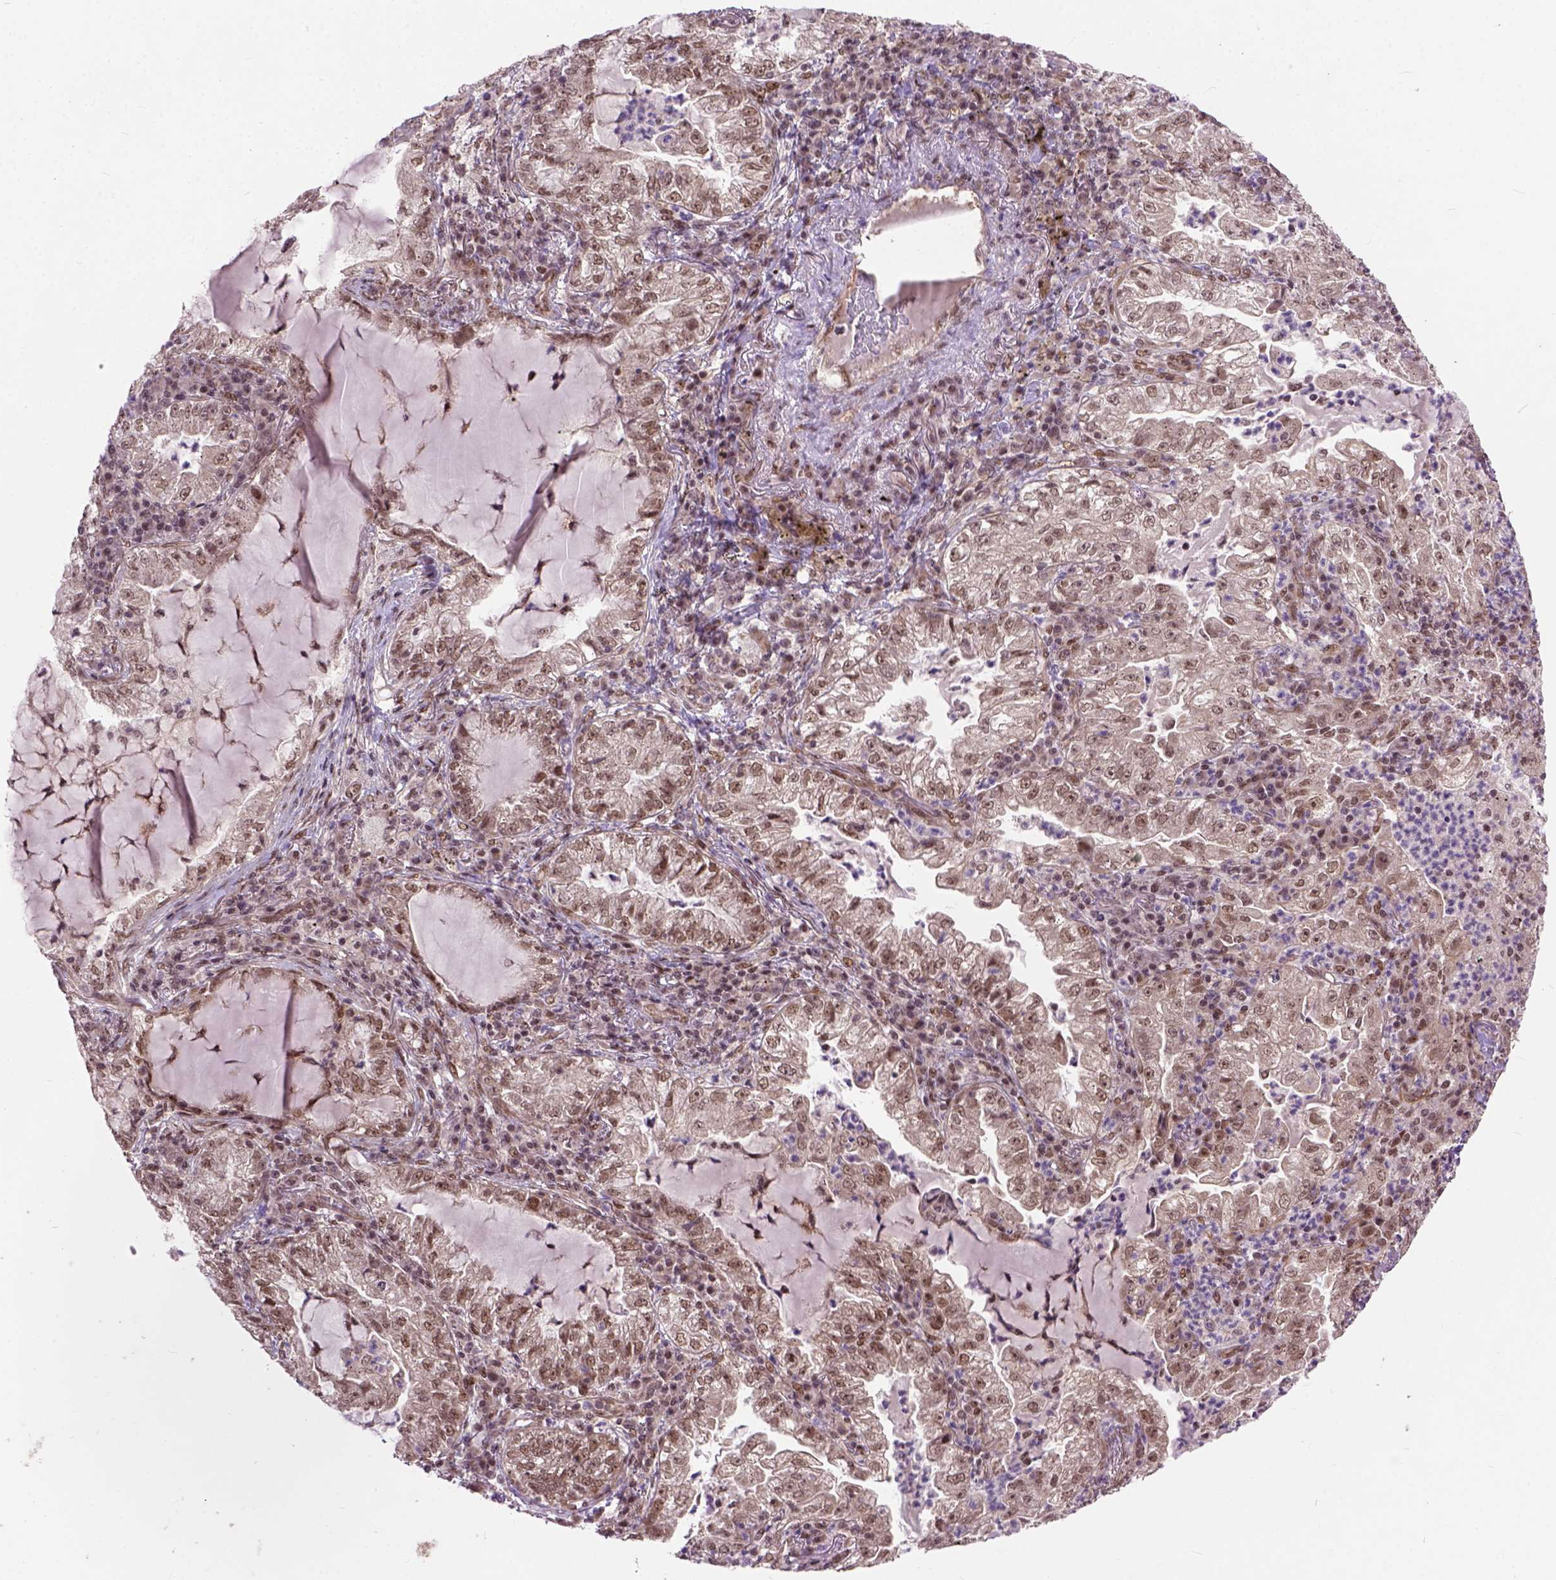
{"staining": {"intensity": "moderate", "quantity": ">75%", "location": "nuclear"}, "tissue": "lung cancer", "cell_type": "Tumor cells", "image_type": "cancer", "snomed": [{"axis": "morphology", "description": "Adenocarcinoma, NOS"}, {"axis": "topography", "description": "Lung"}], "caption": "The immunohistochemical stain labels moderate nuclear positivity in tumor cells of lung adenocarcinoma tissue. (DAB (3,3'-diaminobenzidine) IHC with brightfield microscopy, high magnification).", "gene": "ZNF630", "patient": {"sex": "female", "age": 73}}